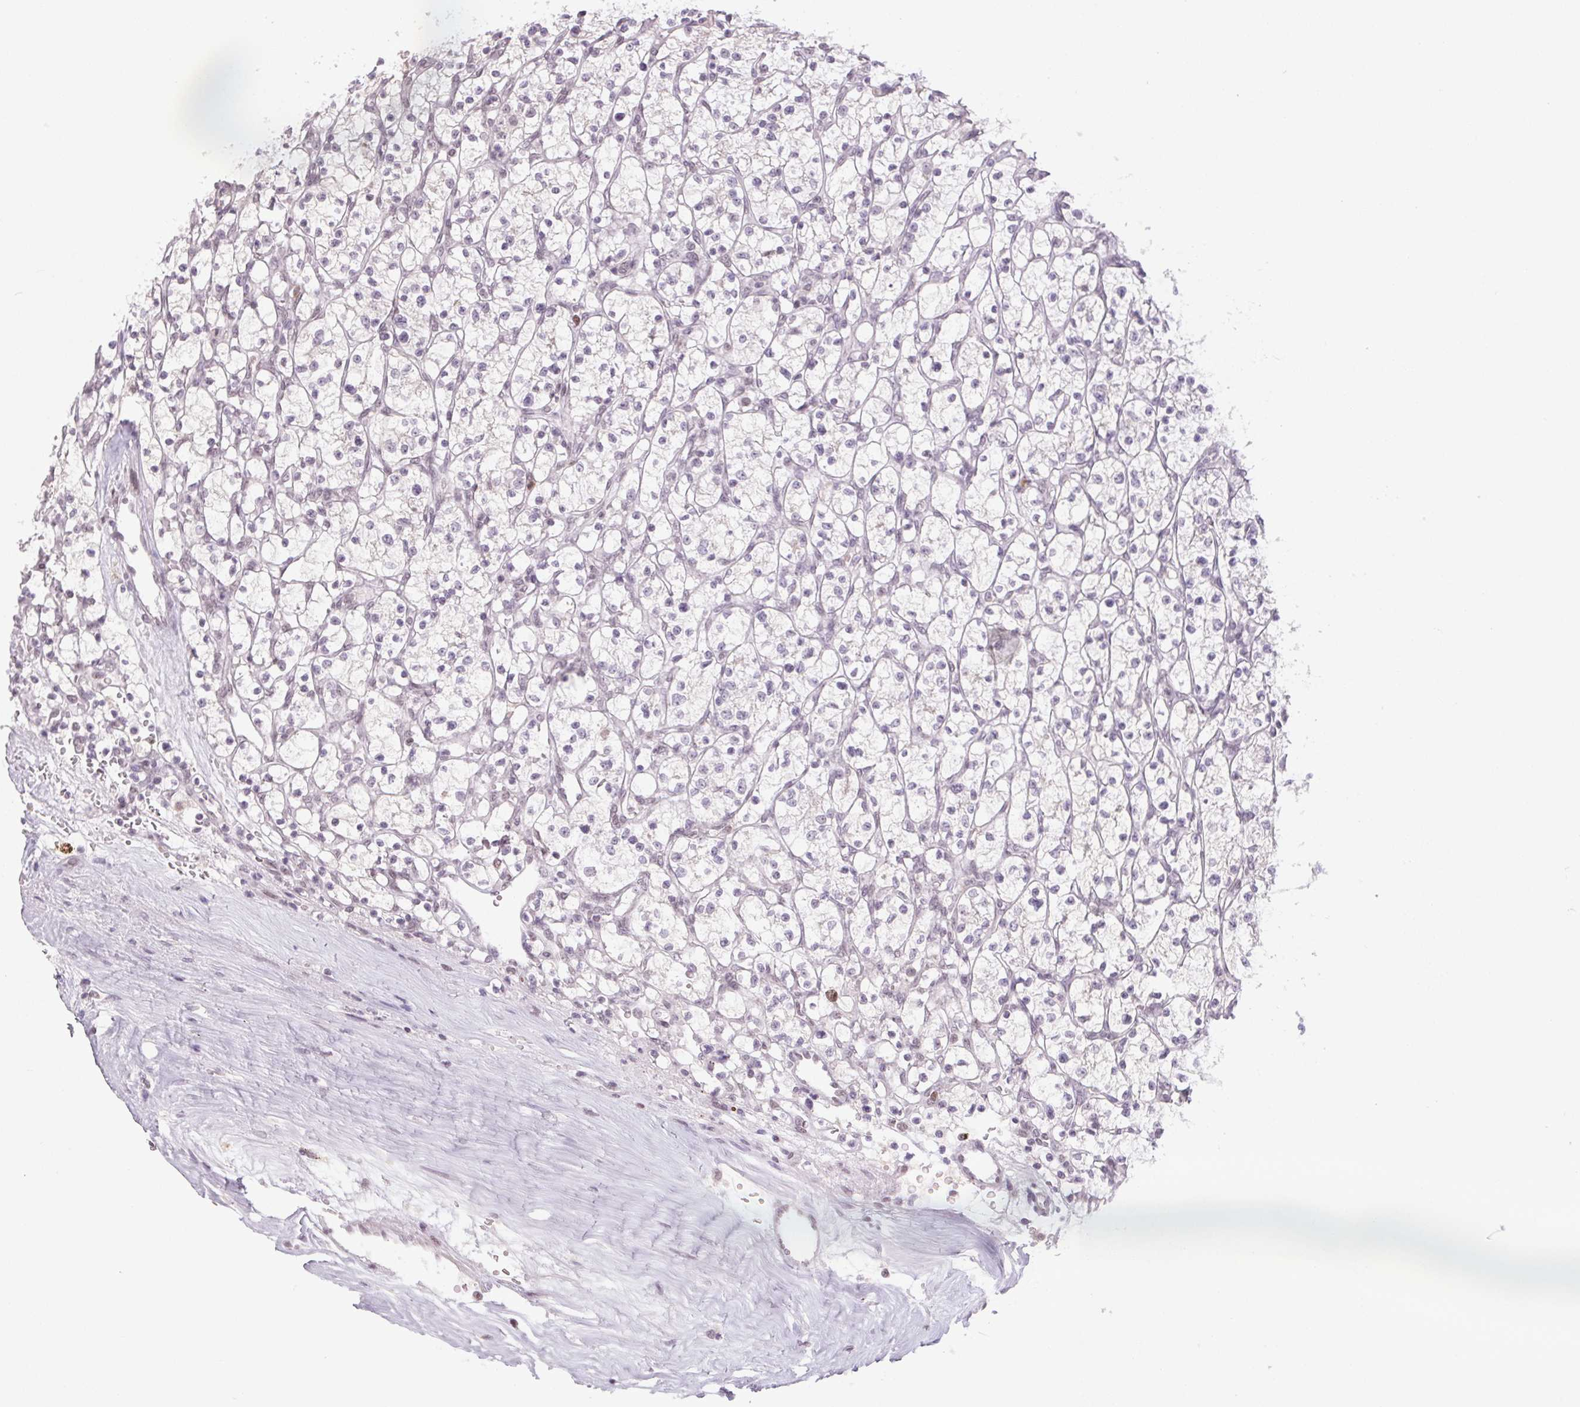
{"staining": {"intensity": "negative", "quantity": "none", "location": "none"}, "tissue": "renal cancer", "cell_type": "Tumor cells", "image_type": "cancer", "snomed": [{"axis": "morphology", "description": "Adenocarcinoma, NOS"}, {"axis": "topography", "description": "Kidney"}], "caption": "This is an IHC image of renal cancer (adenocarcinoma). There is no expression in tumor cells.", "gene": "SMIM6", "patient": {"sex": "female", "age": 64}}